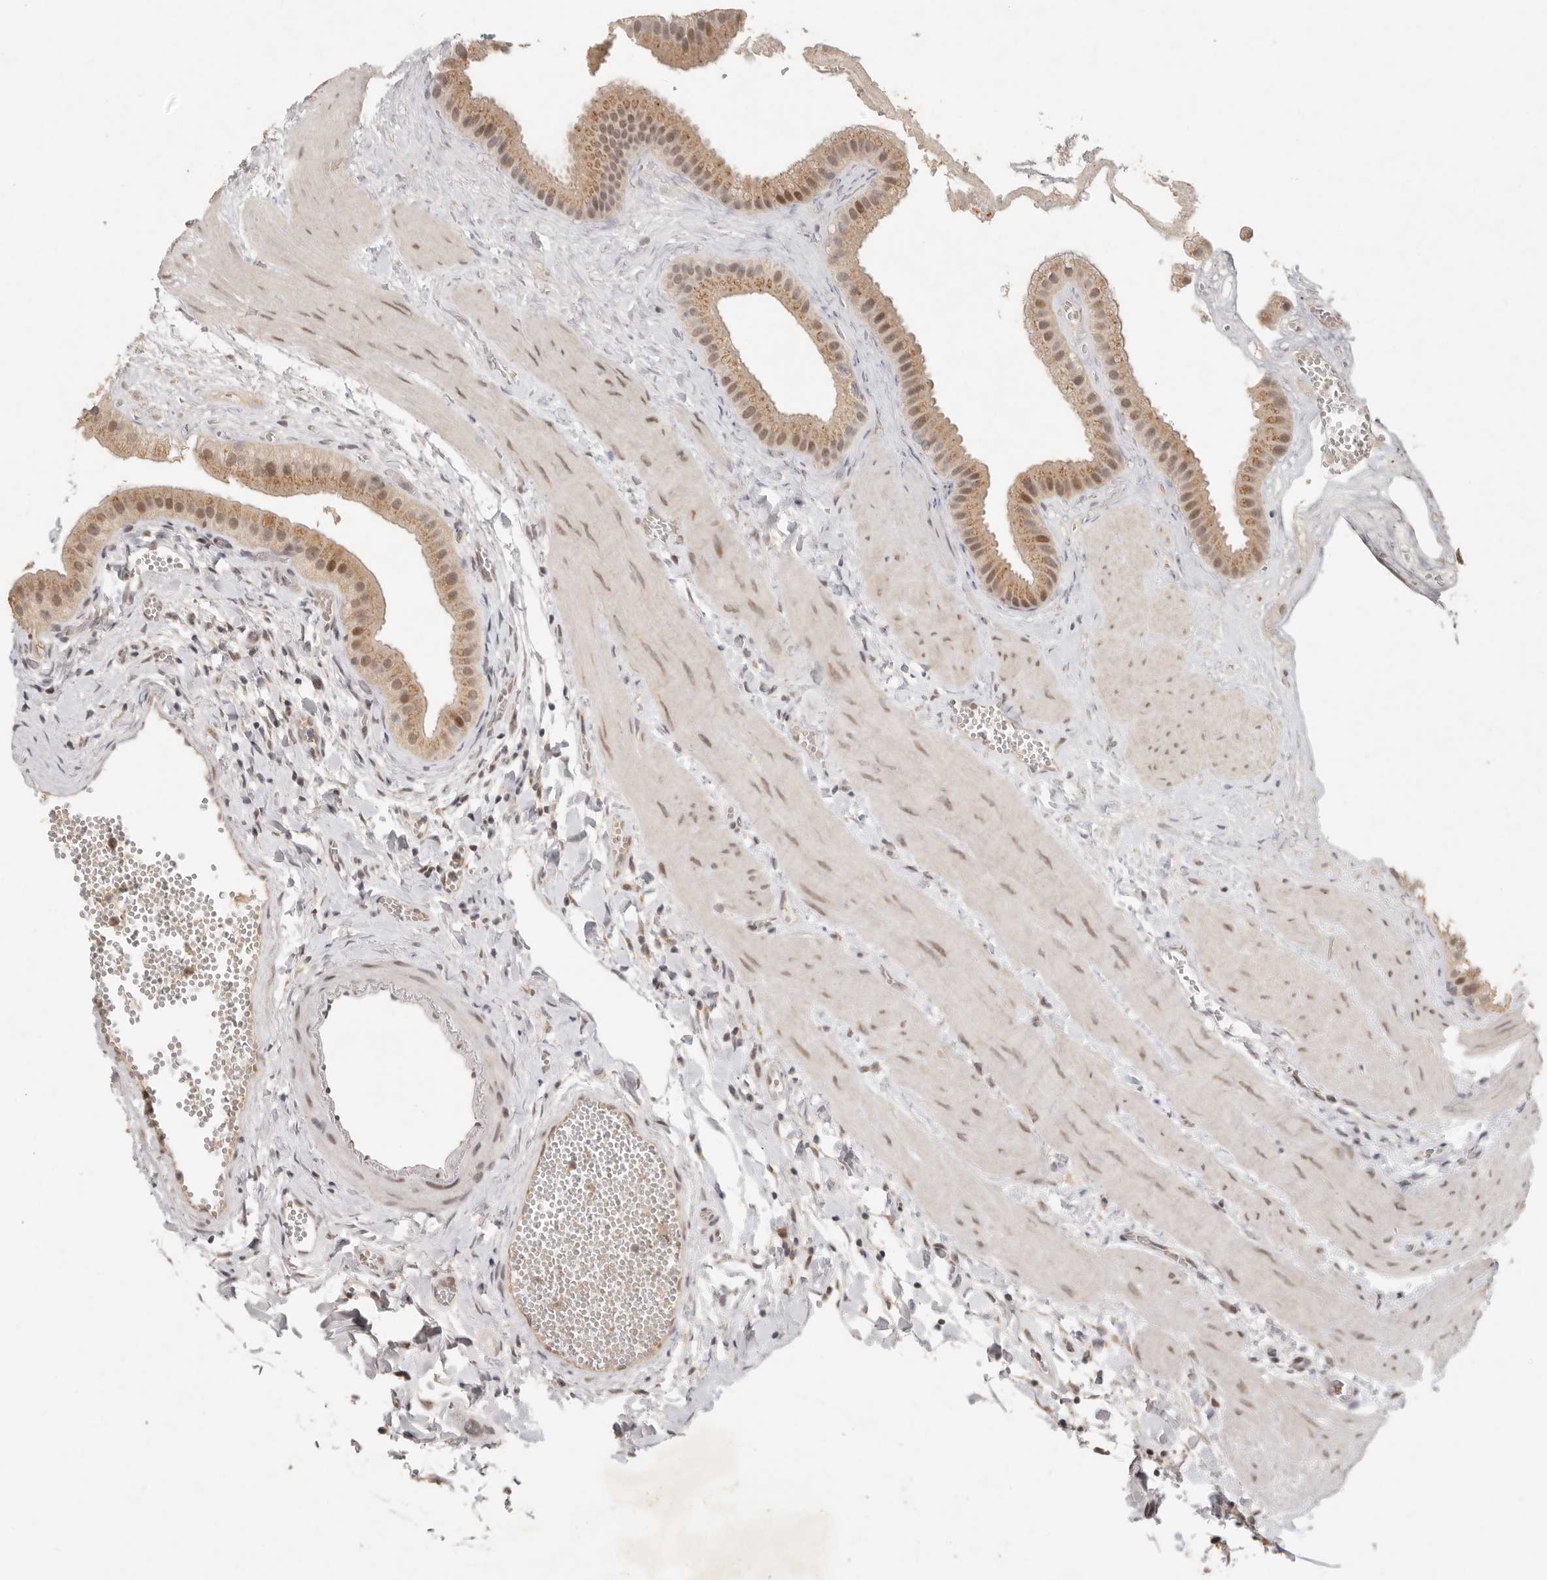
{"staining": {"intensity": "moderate", "quantity": ">75%", "location": "cytoplasmic/membranous,nuclear"}, "tissue": "gallbladder", "cell_type": "Glandular cells", "image_type": "normal", "snomed": [{"axis": "morphology", "description": "Normal tissue, NOS"}, {"axis": "topography", "description": "Gallbladder"}], "caption": "Gallbladder stained with a brown dye reveals moderate cytoplasmic/membranous,nuclear positive staining in approximately >75% of glandular cells.", "gene": "LRRC75A", "patient": {"sex": "male", "age": 55}}